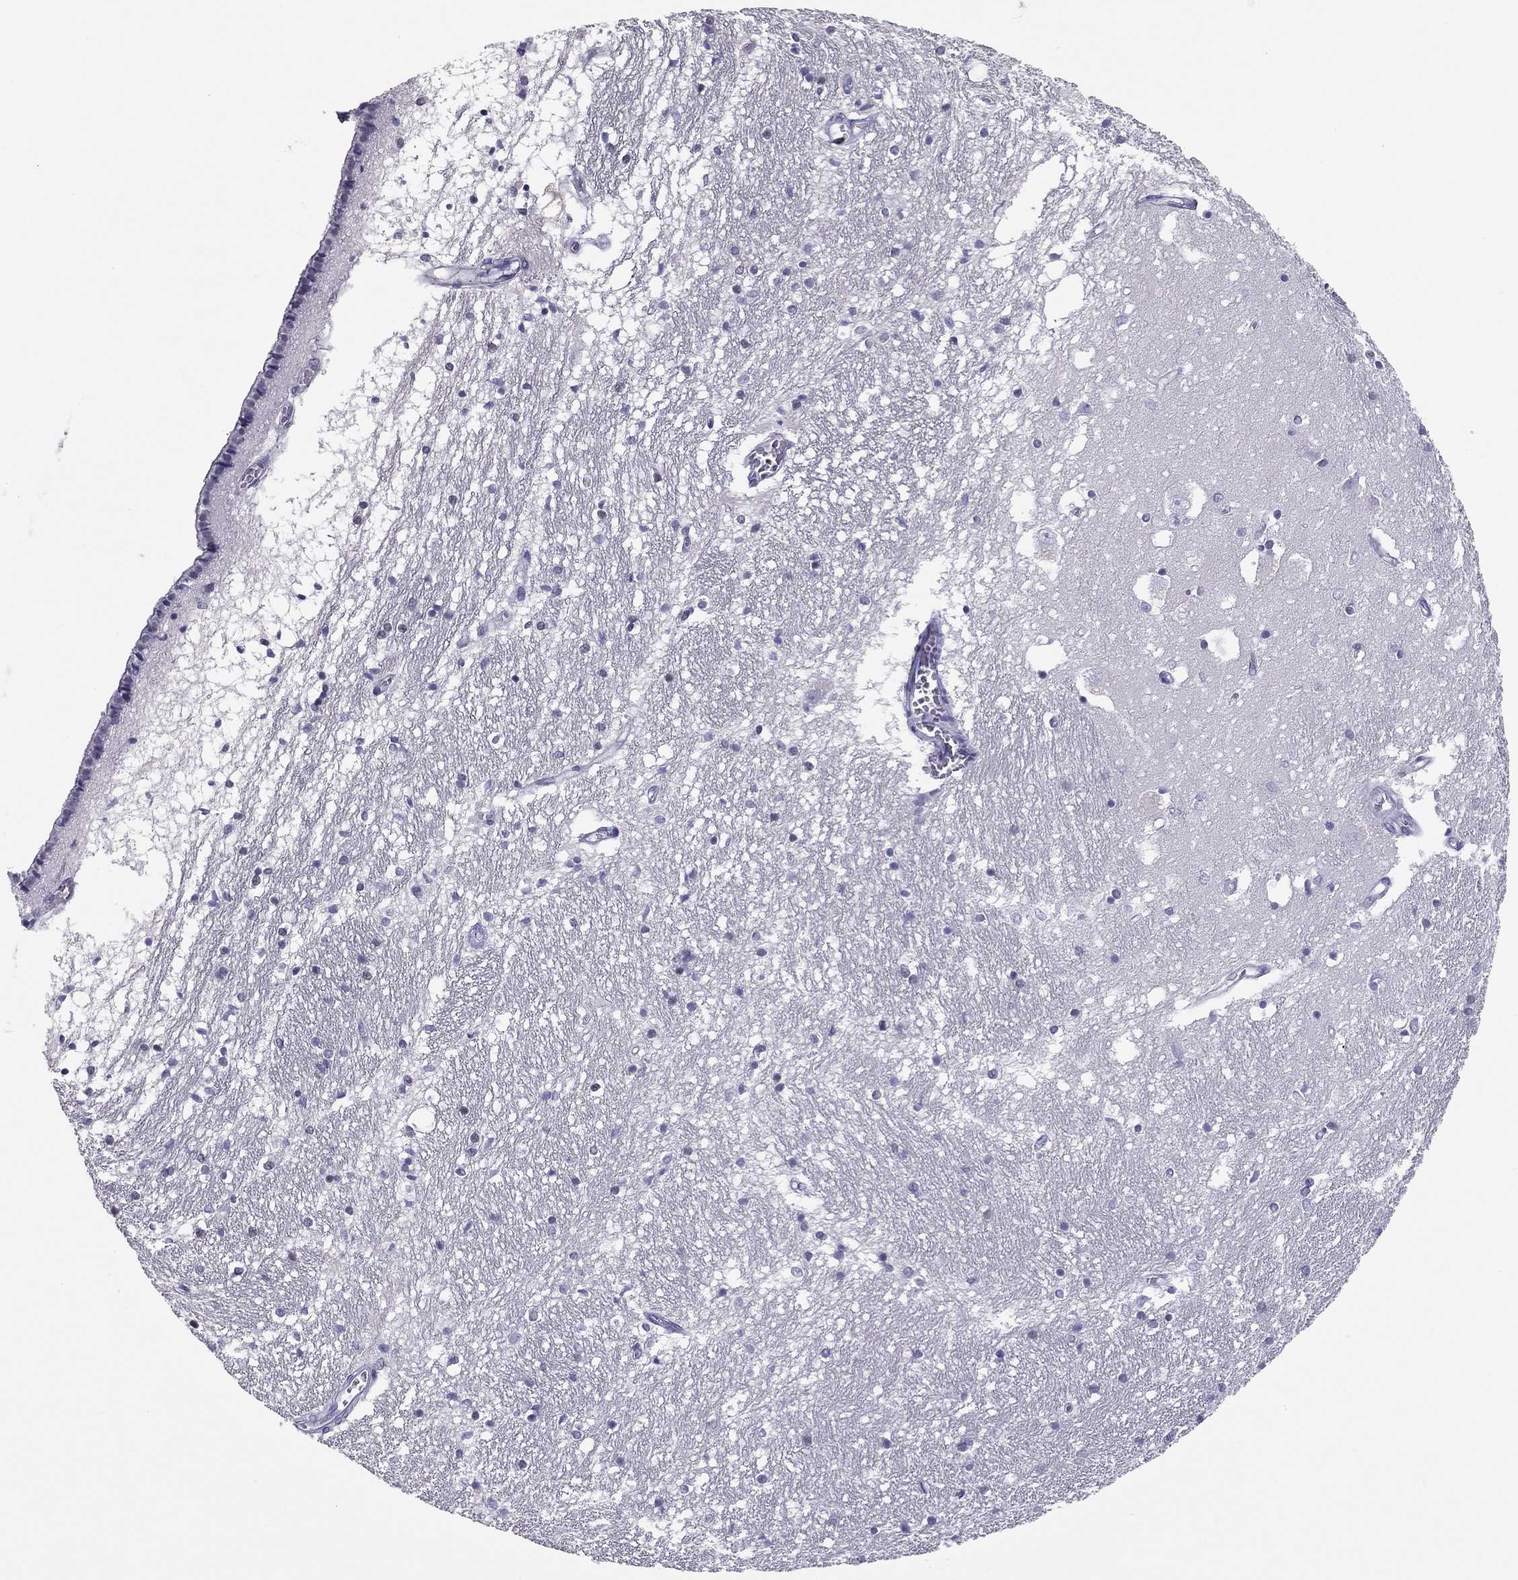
{"staining": {"intensity": "negative", "quantity": "none", "location": "none"}, "tissue": "caudate", "cell_type": "Glial cells", "image_type": "normal", "snomed": [{"axis": "morphology", "description": "Normal tissue, NOS"}, {"axis": "topography", "description": "Lateral ventricle wall"}], "caption": "DAB (3,3'-diaminobenzidine) immunohistochemical staining of benign human caudate demonstrates no significant expression in glial cells.", "gene": "DOT1L", "patient": {"sex": "female", "age": 71}}